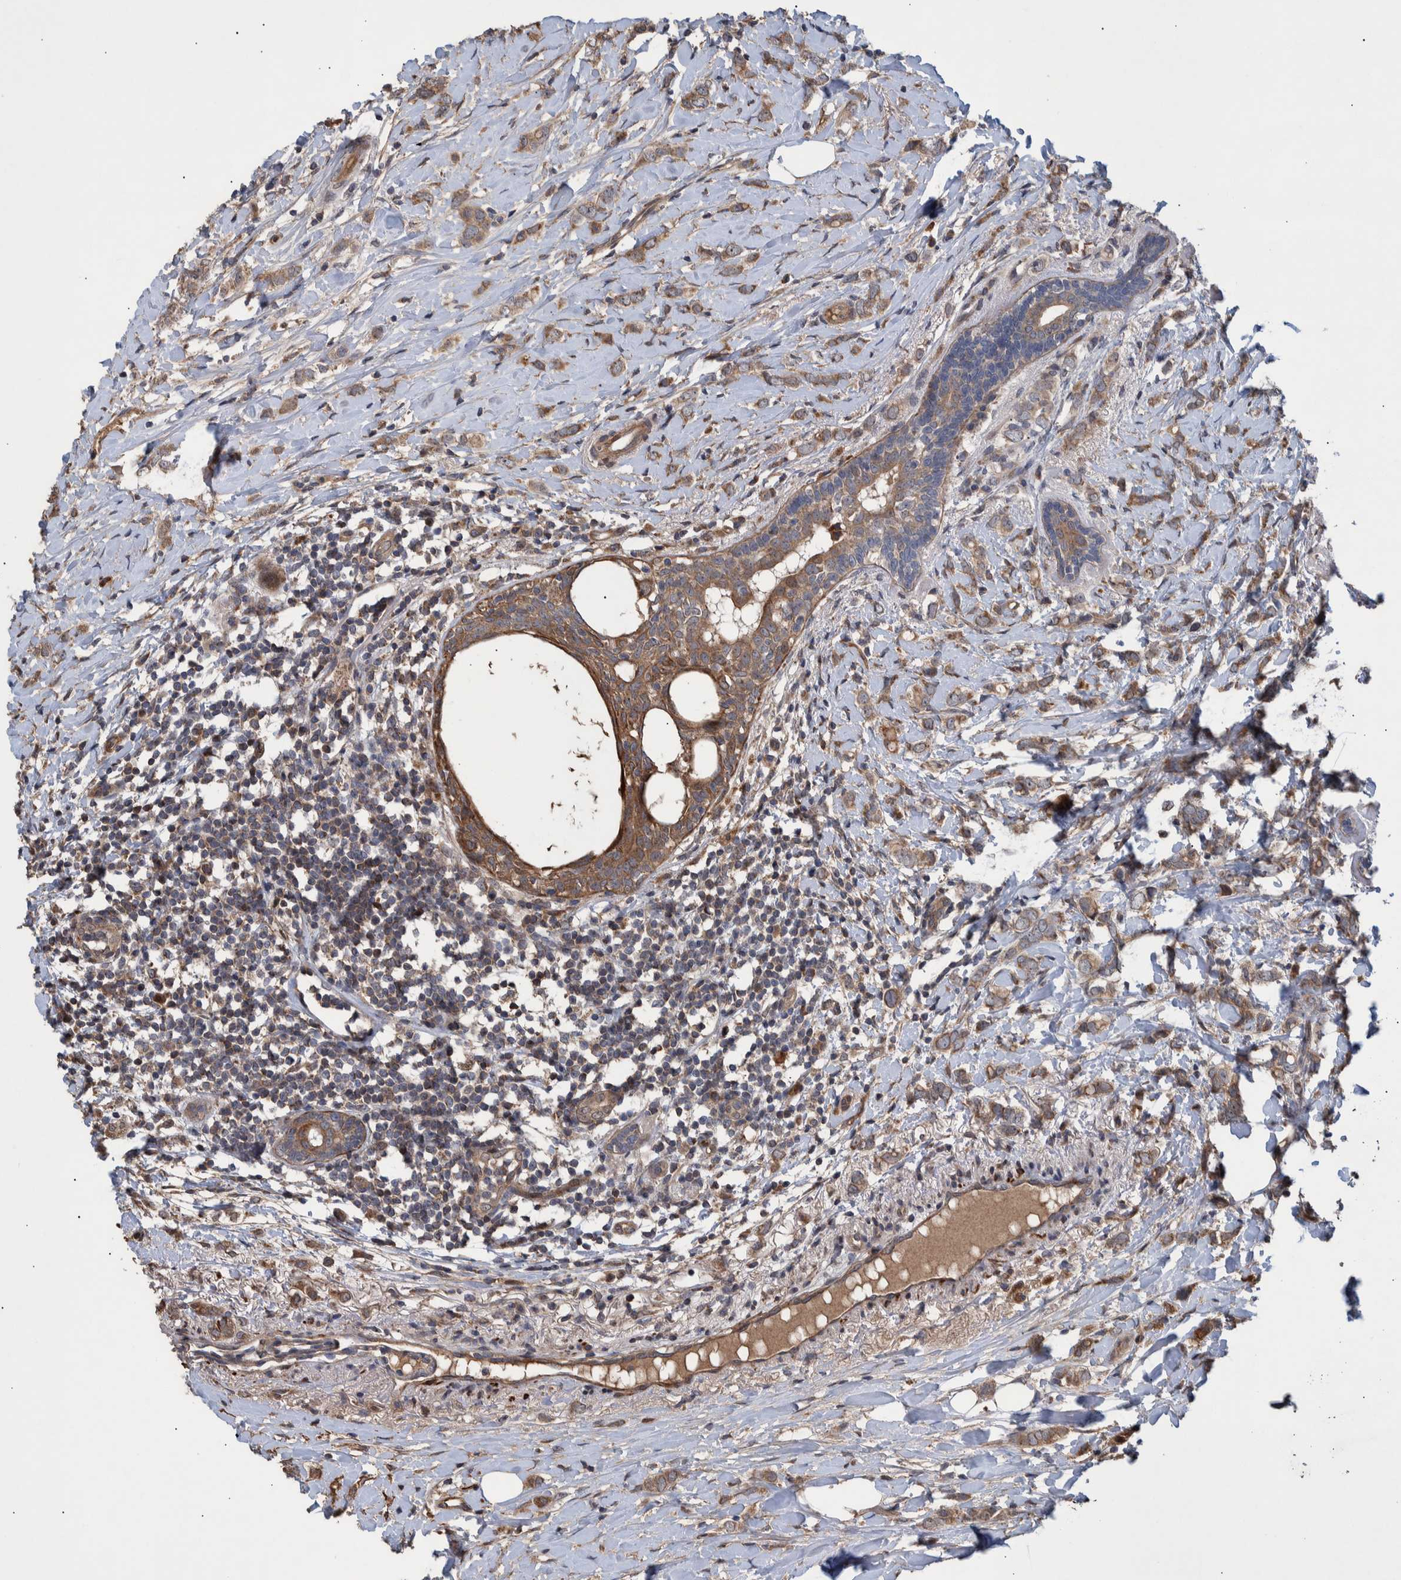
{"staining": {"intensity": "weak", "quantity": ">75%", "location": "cytoplasmic/membranous"}, "tissue": "breast cancer", "cell_type": "Tumor cells", "image_type": "cancer", "snomed": [{"axis": "morphology", "description": "Normal tissue, NOS"}, {"axis": "morphology", "description": "Lobular carcinoma"}, {"axis": "topography", "description": "Breast"}], "caption": "Human lobular carcinoma (breast) stained with a protein marker demonstrates weak staining in tumor cells.", "gene": "B3GNTL1", "patient": {"sex": "female", "age": 47}}